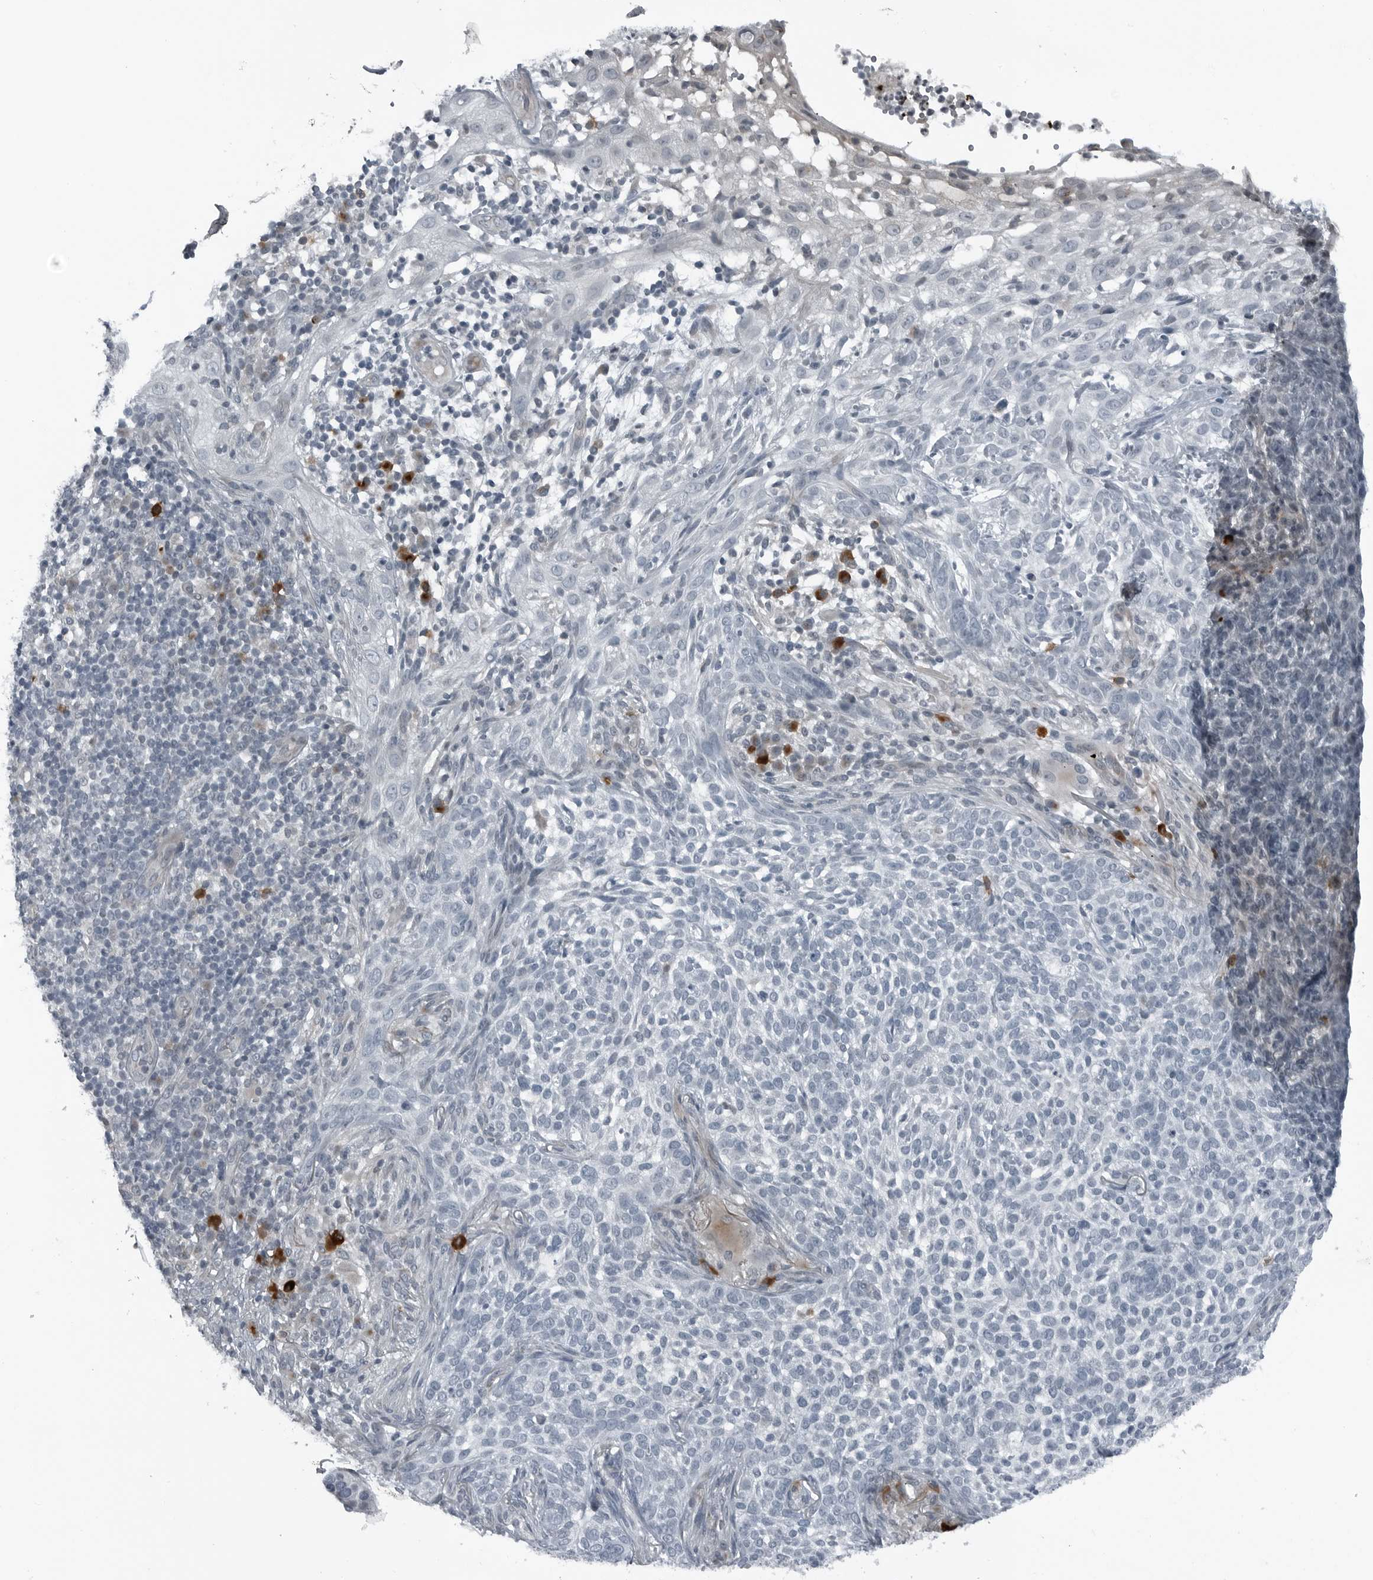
{"staining": {"intensity": "negative", "quantity": "none", "location": "none"}, "tissue": "skin cancer", "cell_type": "Tumor cells", "image_type": "cancer", "snomed": [{"axis": "morphology", "description": "Basal cell carcinoma"}, {"axis": "topography", "description": "Skin"}], "caption": "There is no significant positivity in tumor cells of skin cancer (basal cell carcinoma).", "gene": "GAK", "patient": {"sex": "female", "age": 64}}